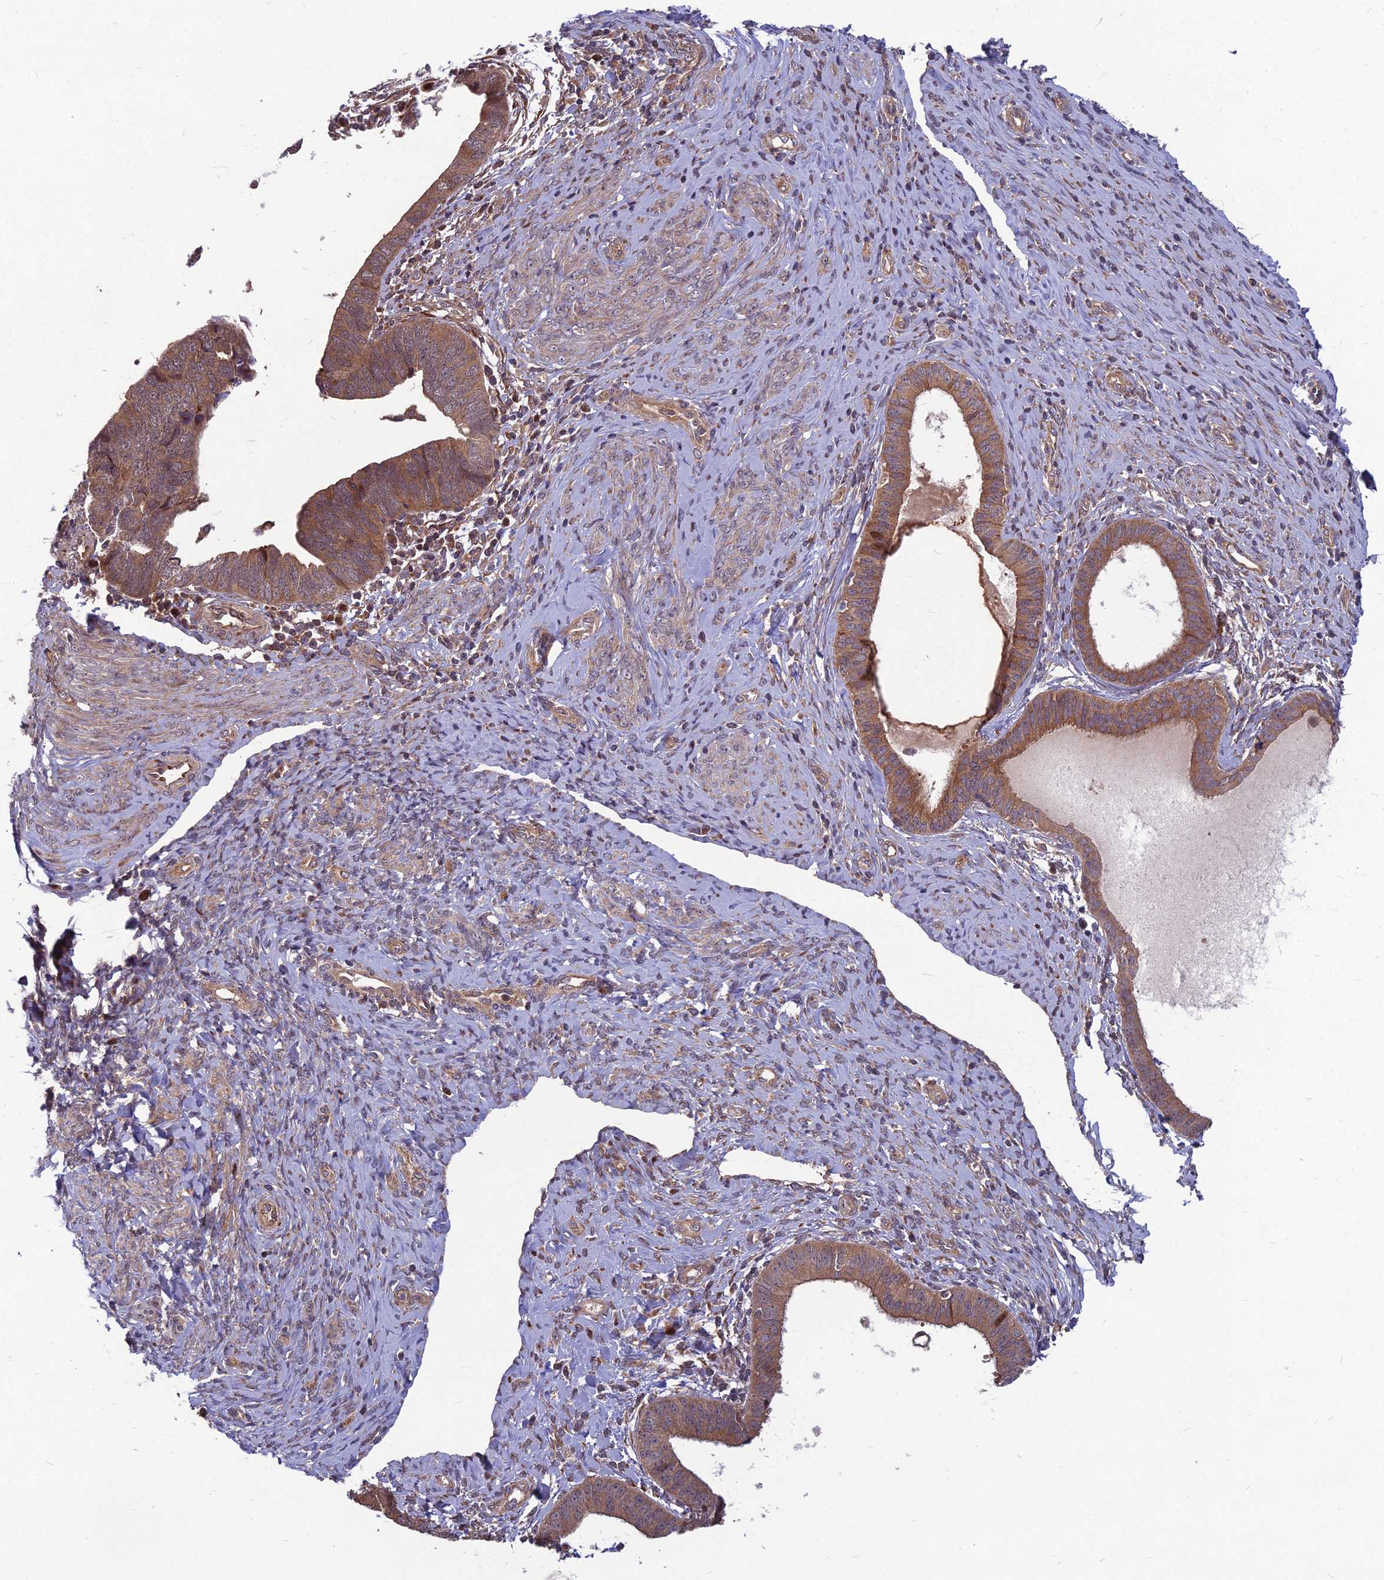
{"staining": {"intensity": "moderate", "quantity": ">75%", "location": "cytoplasmic/membranous"}, "tissue": "endometrial cancer", "cell_type": "Tumor cells", "image_type": "cancer", "snomed": [{"axis": "morphology", "description": "Adenocarcinoma, NOS"}, {"axis": "topography", "description": "Endometrium"}], "caption": "Immunohistochemistry staining of endometrial adenocarcinoma, which demonstrates medium levels of moderate cytoplasmic/membranous staining in about >75% of tumor cells indicating moderate cytoplasmic/membranous protein staining. The staining was performed using DAB (brown) for protein detection and nuclei were counterstained in hematoxylin (blue).", "gene": "MFSD8", "patient": {"sex": "female", "age": 79}}